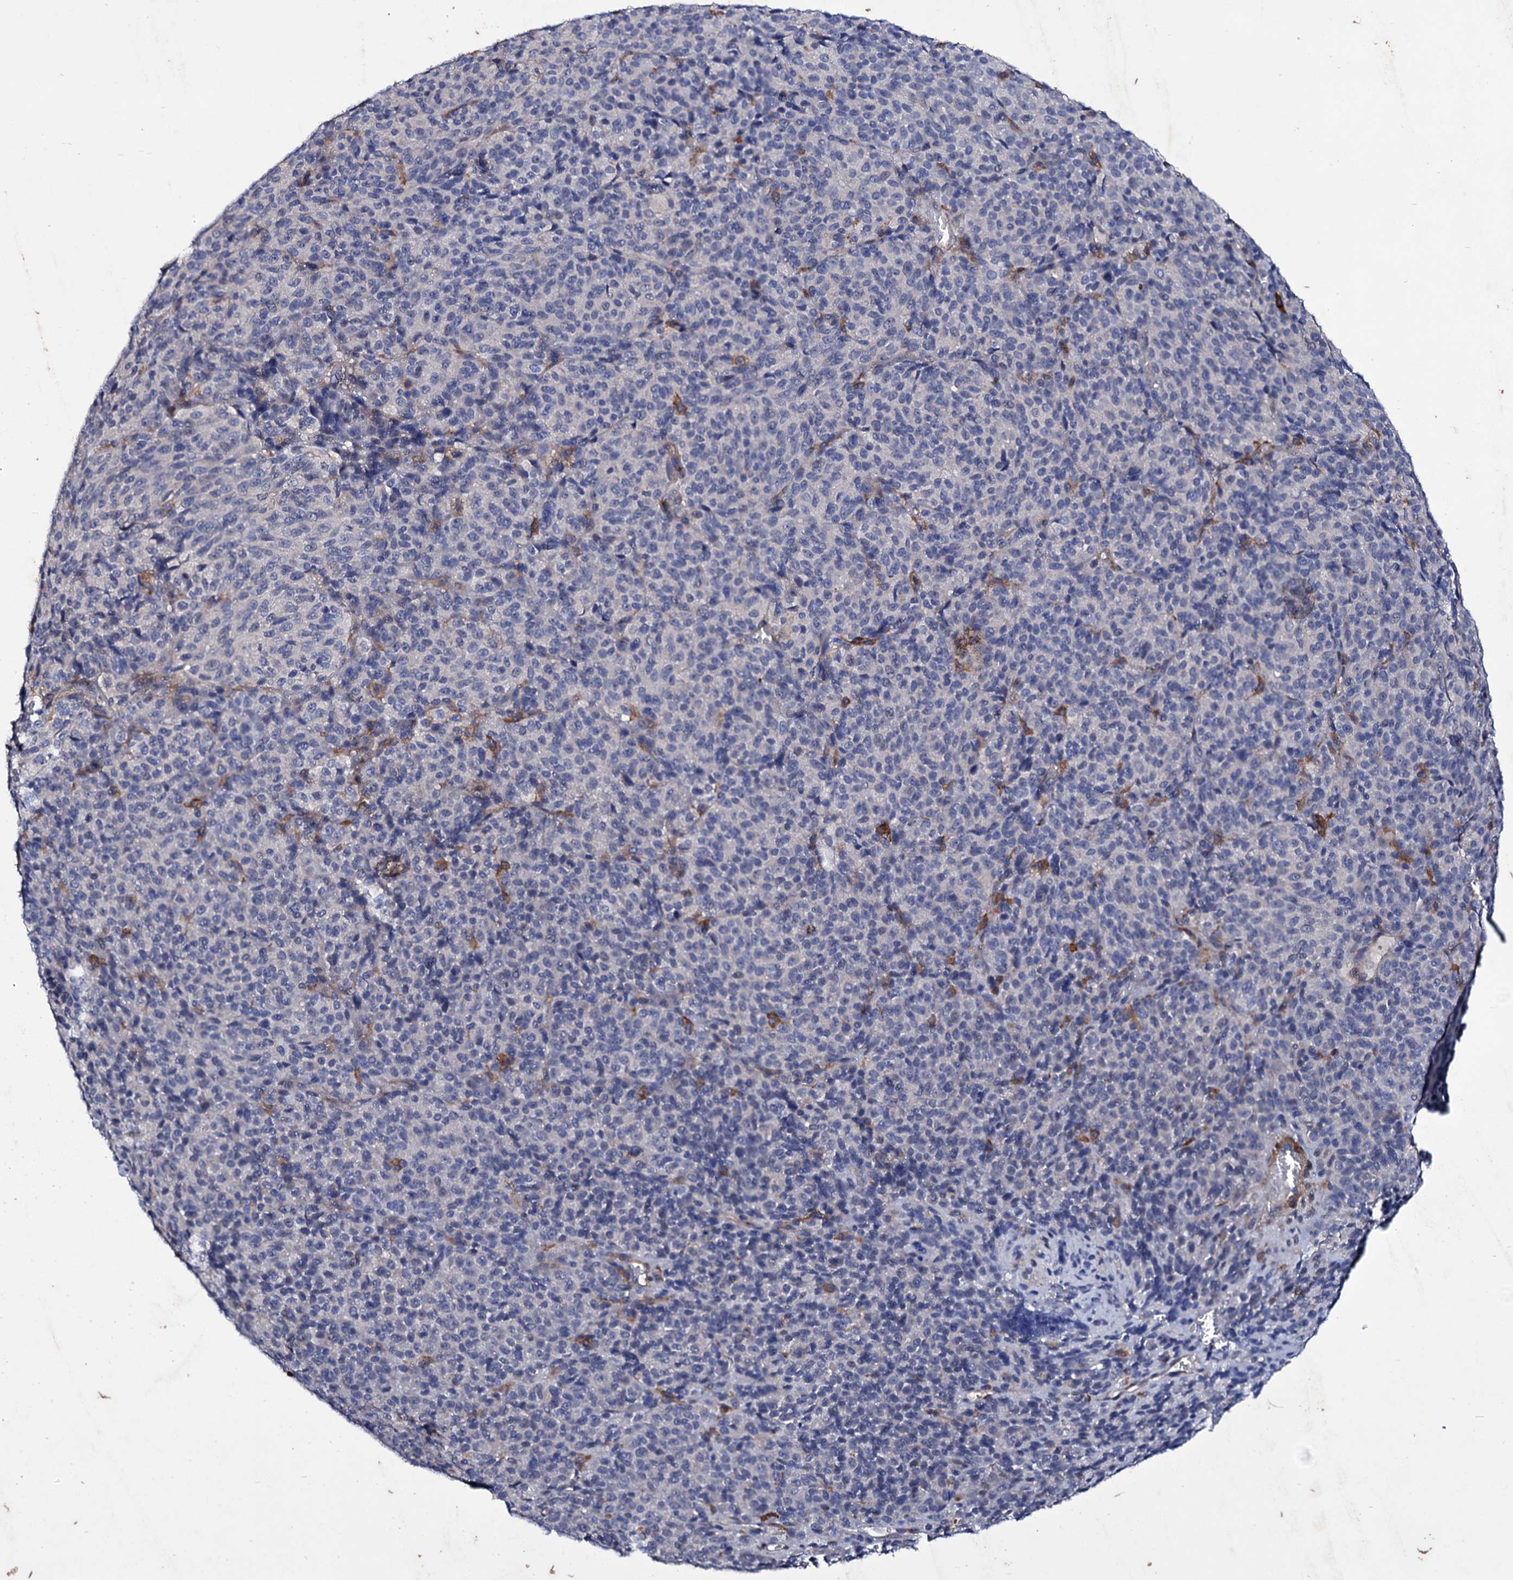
{"staining": {"intensity": "negative", "quantity": "none", "location": "none"}, "tissue": "melanoma", "cell_type": "Tumor cells", "image_type": "cancer", "snomed": [{"axis": "morphology", "description": "Malignant melanoma, Metastatic site"}, {"axis": "topography", "description": "Brain"}], "caption": "Tumor cells are negative for brown protein staining in melanoma.", "gene": "AXL", "patient": {"sex": "female", "age": 56}}